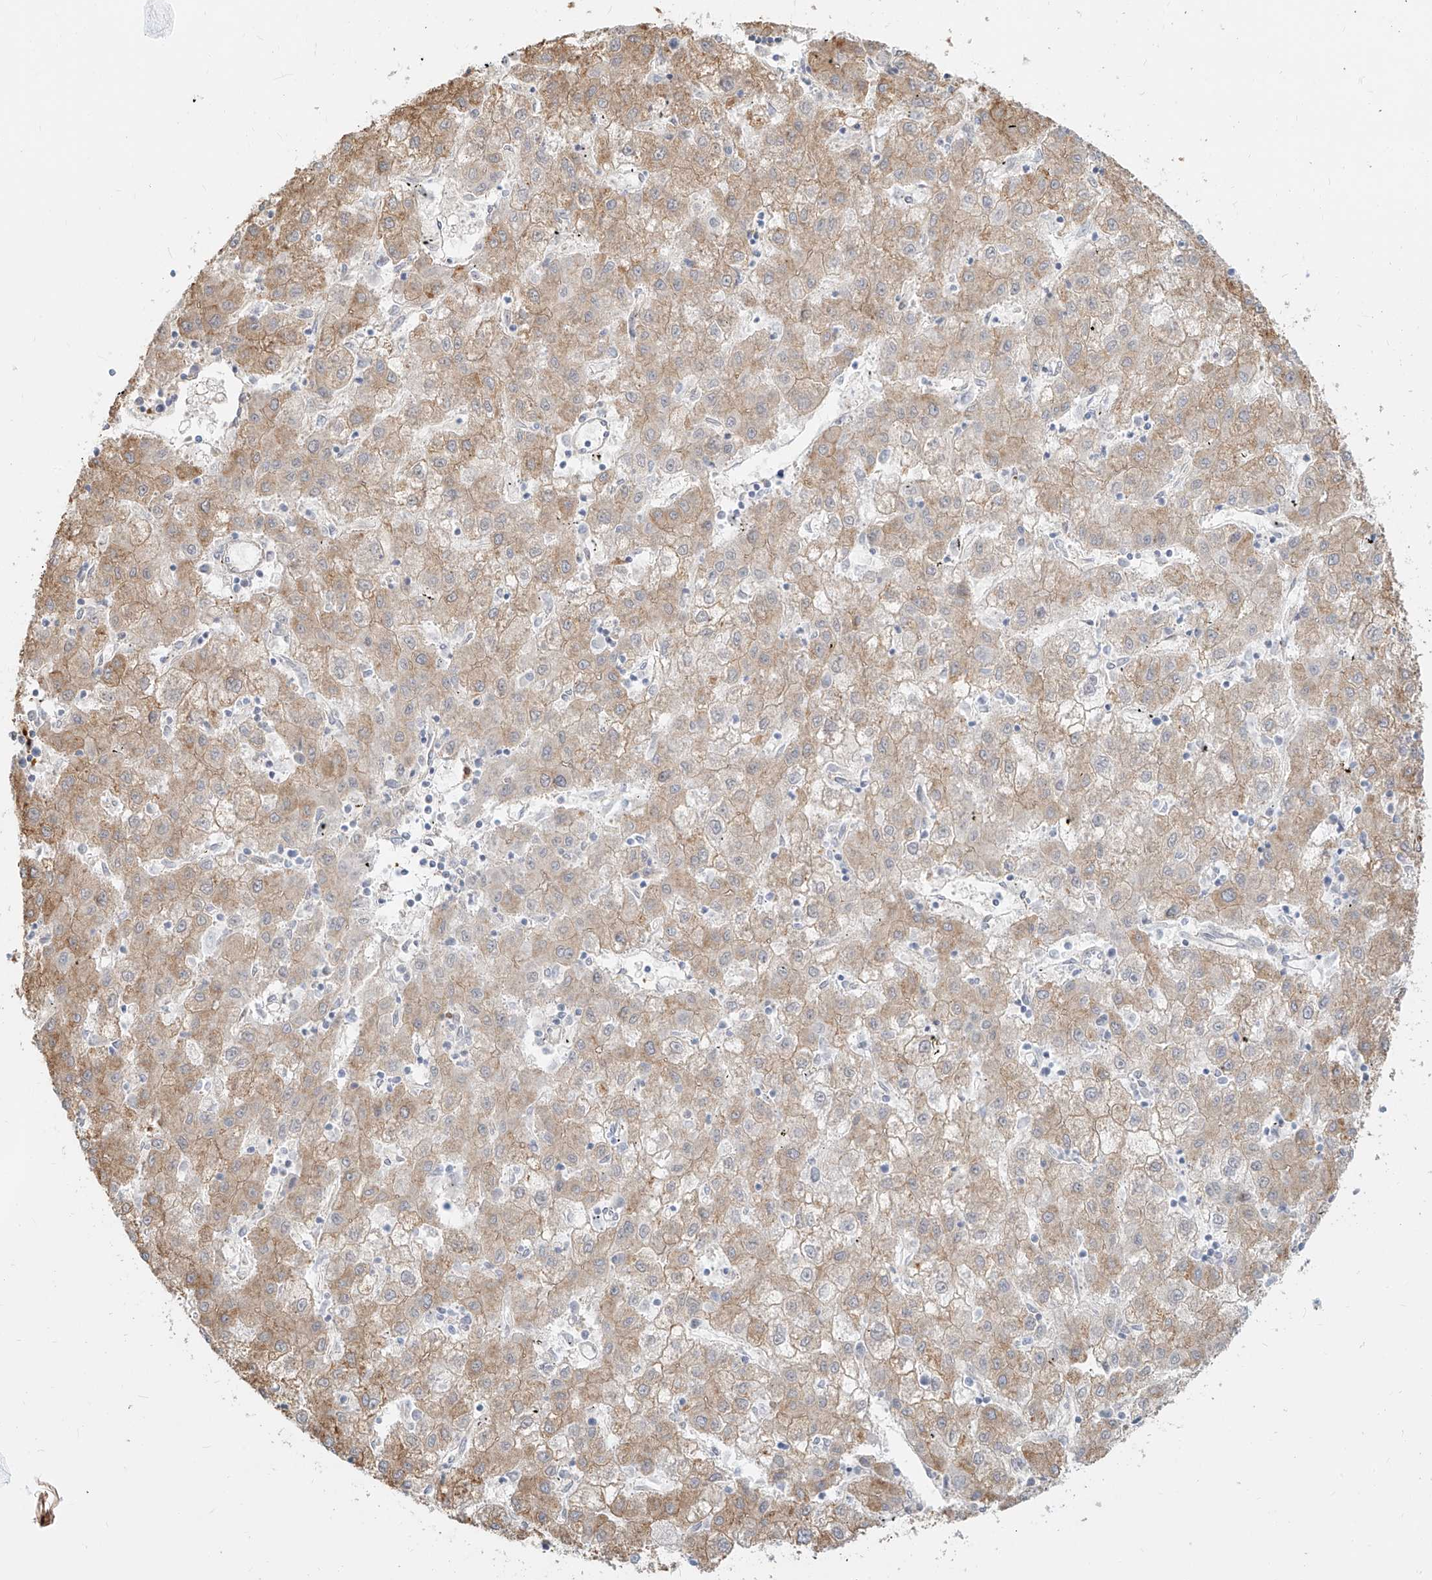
{"staining": {"intensity": "weak", "quantity": "25%-75%", "location": "cytoplasmic/membranous"}, "tissue": "liver cancer", "cell_type": "Tumor cells", "image_type": "cancer", "snomed": [{"axis": "morphology", "description": "Carcinoma, Hepatocellular, NOS"}, {"axis": "topography", "description": "Liver"}], "caption": "Immunohistochemical staining of hepatocellular carcinoma (liver) exhibits weak cytoplasmic/membranous protein expression in approximately 25%-75% of tumor cells.", "gene": "NHSL1", "patient": {"sex": "male", "age": 72}}